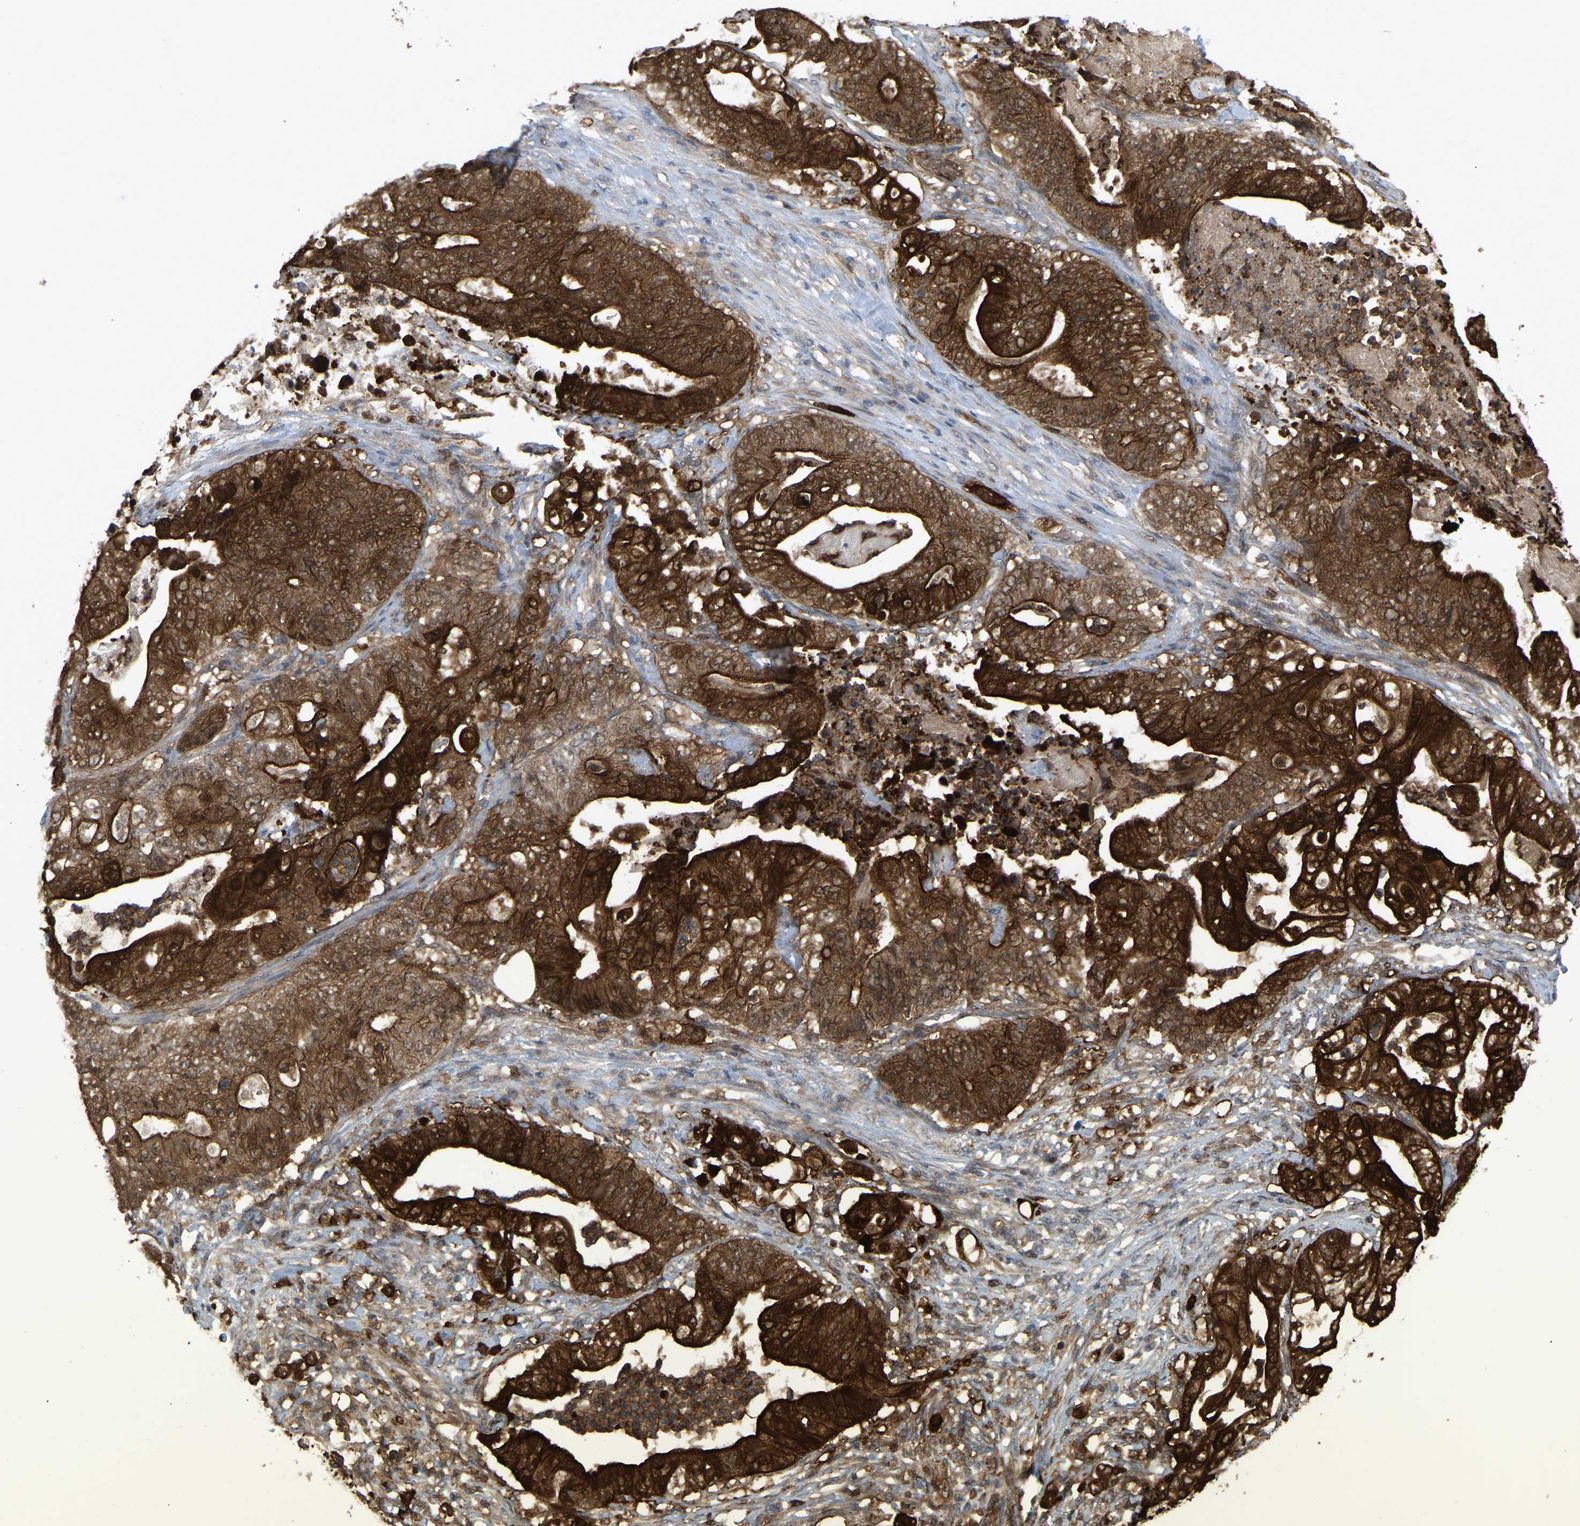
{"staining": {"intensity": "strong", "quantity": ">75%", "location": "cytoplasmic/membranous"}, "tissue": "stomach cancer", "cell_type": "Tumor cells", "image_type": "cancer", "snomed": [{"axis": "morphology", "description": "Adenocarcinoma, NOS"}, {"axis": "topography", "description": "Stomach"}], "caption": "There is high levels of strong cytoplasmic/membranous expression in tumor cells of stomach adenocarcinoma, as demonstrated by immunohistochemical staining (brown color).", "gene": "SERPINB5", "patient": {"sex": "female", "age": 73}}